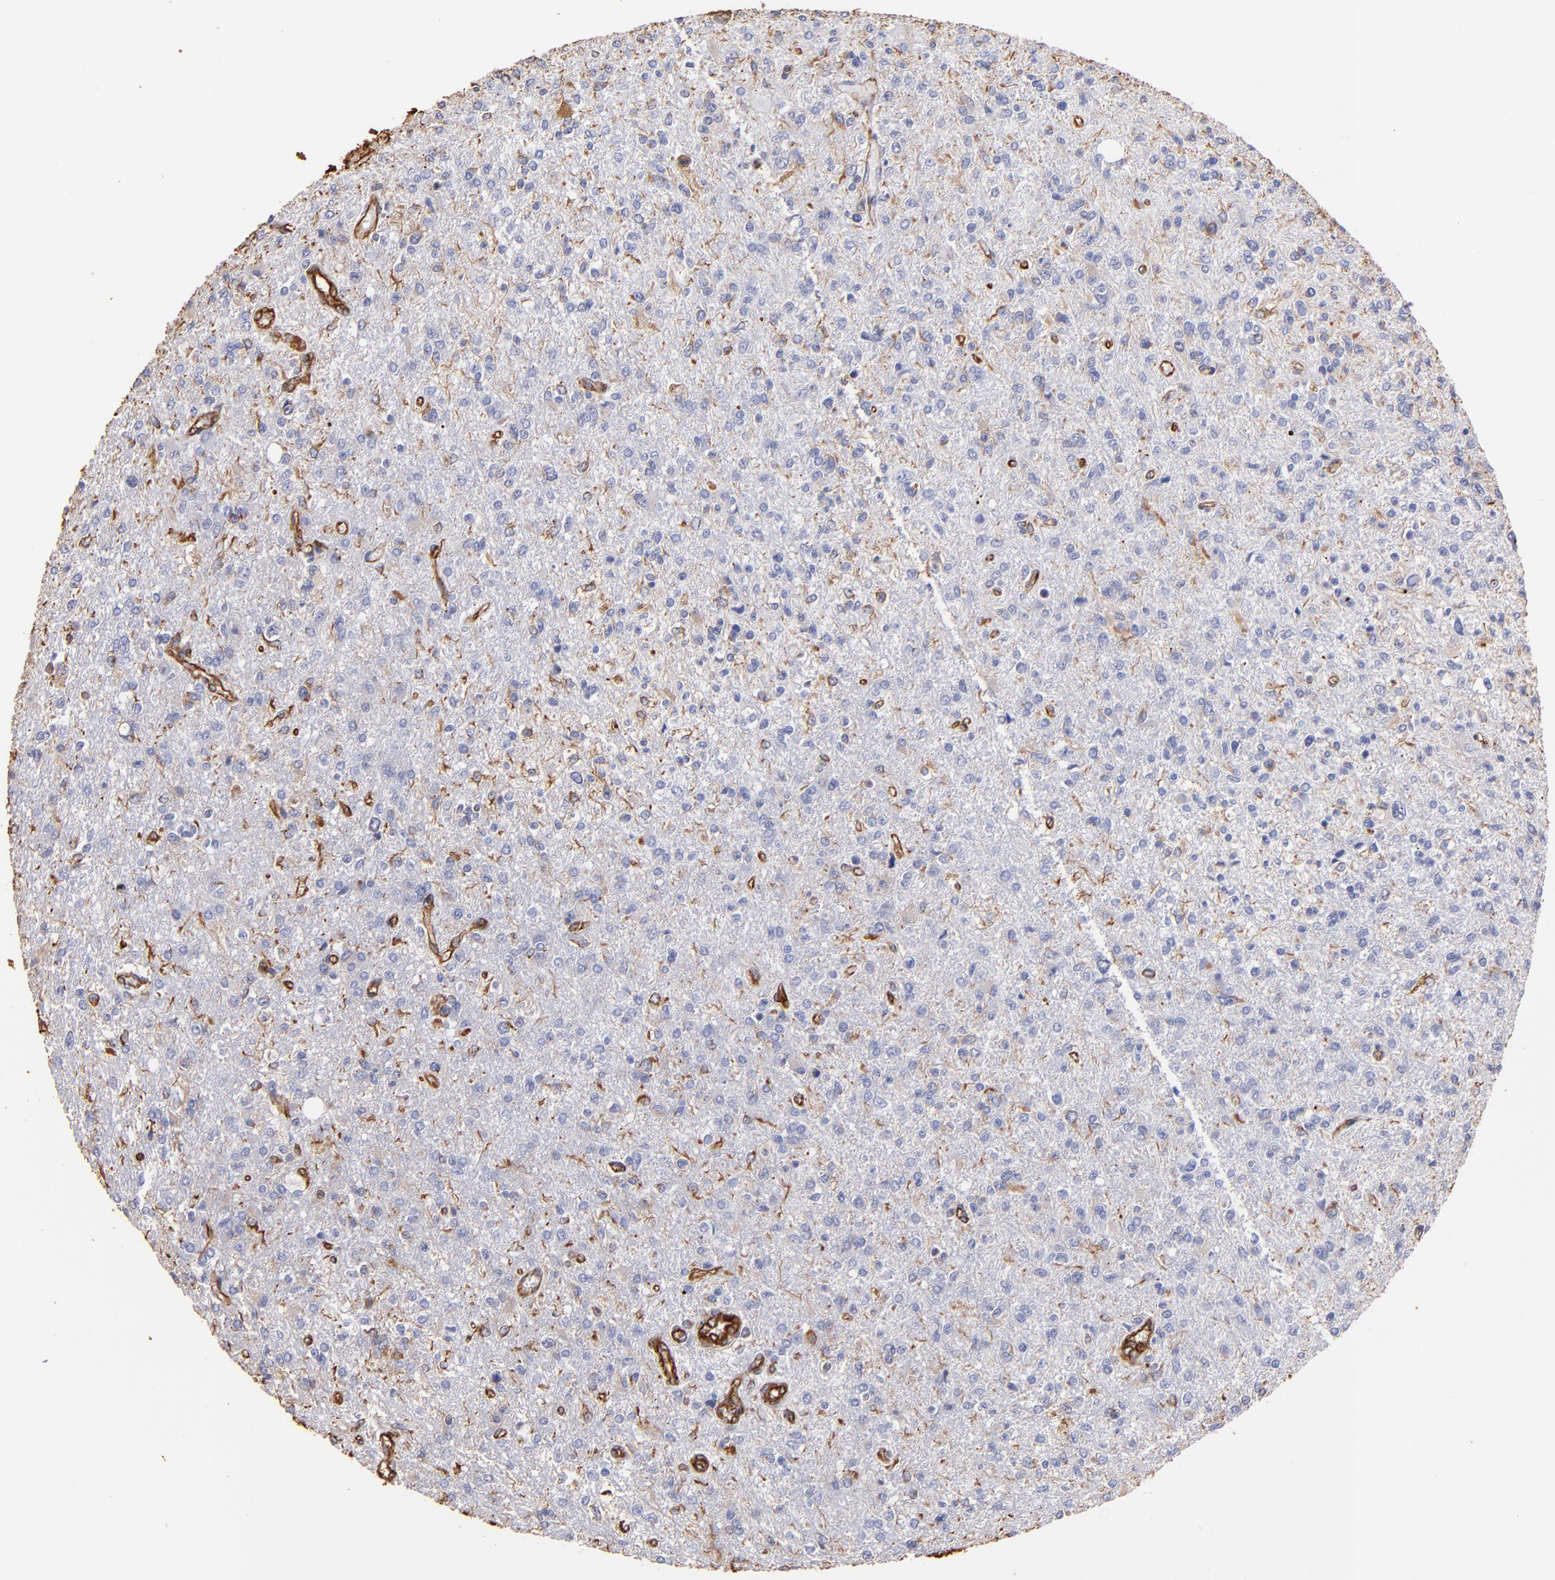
{"staining": {"intensity": "moderate", "quantity": "25%-75%", "location": "cytoplasmic/membranous"}, "tissue": "glioma", "cell_type": "Tumor cells", "image_type": "cancer", "snomed": [{"axis": "morphology", "description": "Glioma, malignant, High grade"}, {"axis": "topography", "description": "Cerebral cortex"}], "caption": "Human glioma stained for a protein (brown) displays moderate cytoplasmic/membranous positive expression in approximately 25%-75% of tumor cells.", "gene": "VIM", "patient": {"sex": "male", "age": 76}}